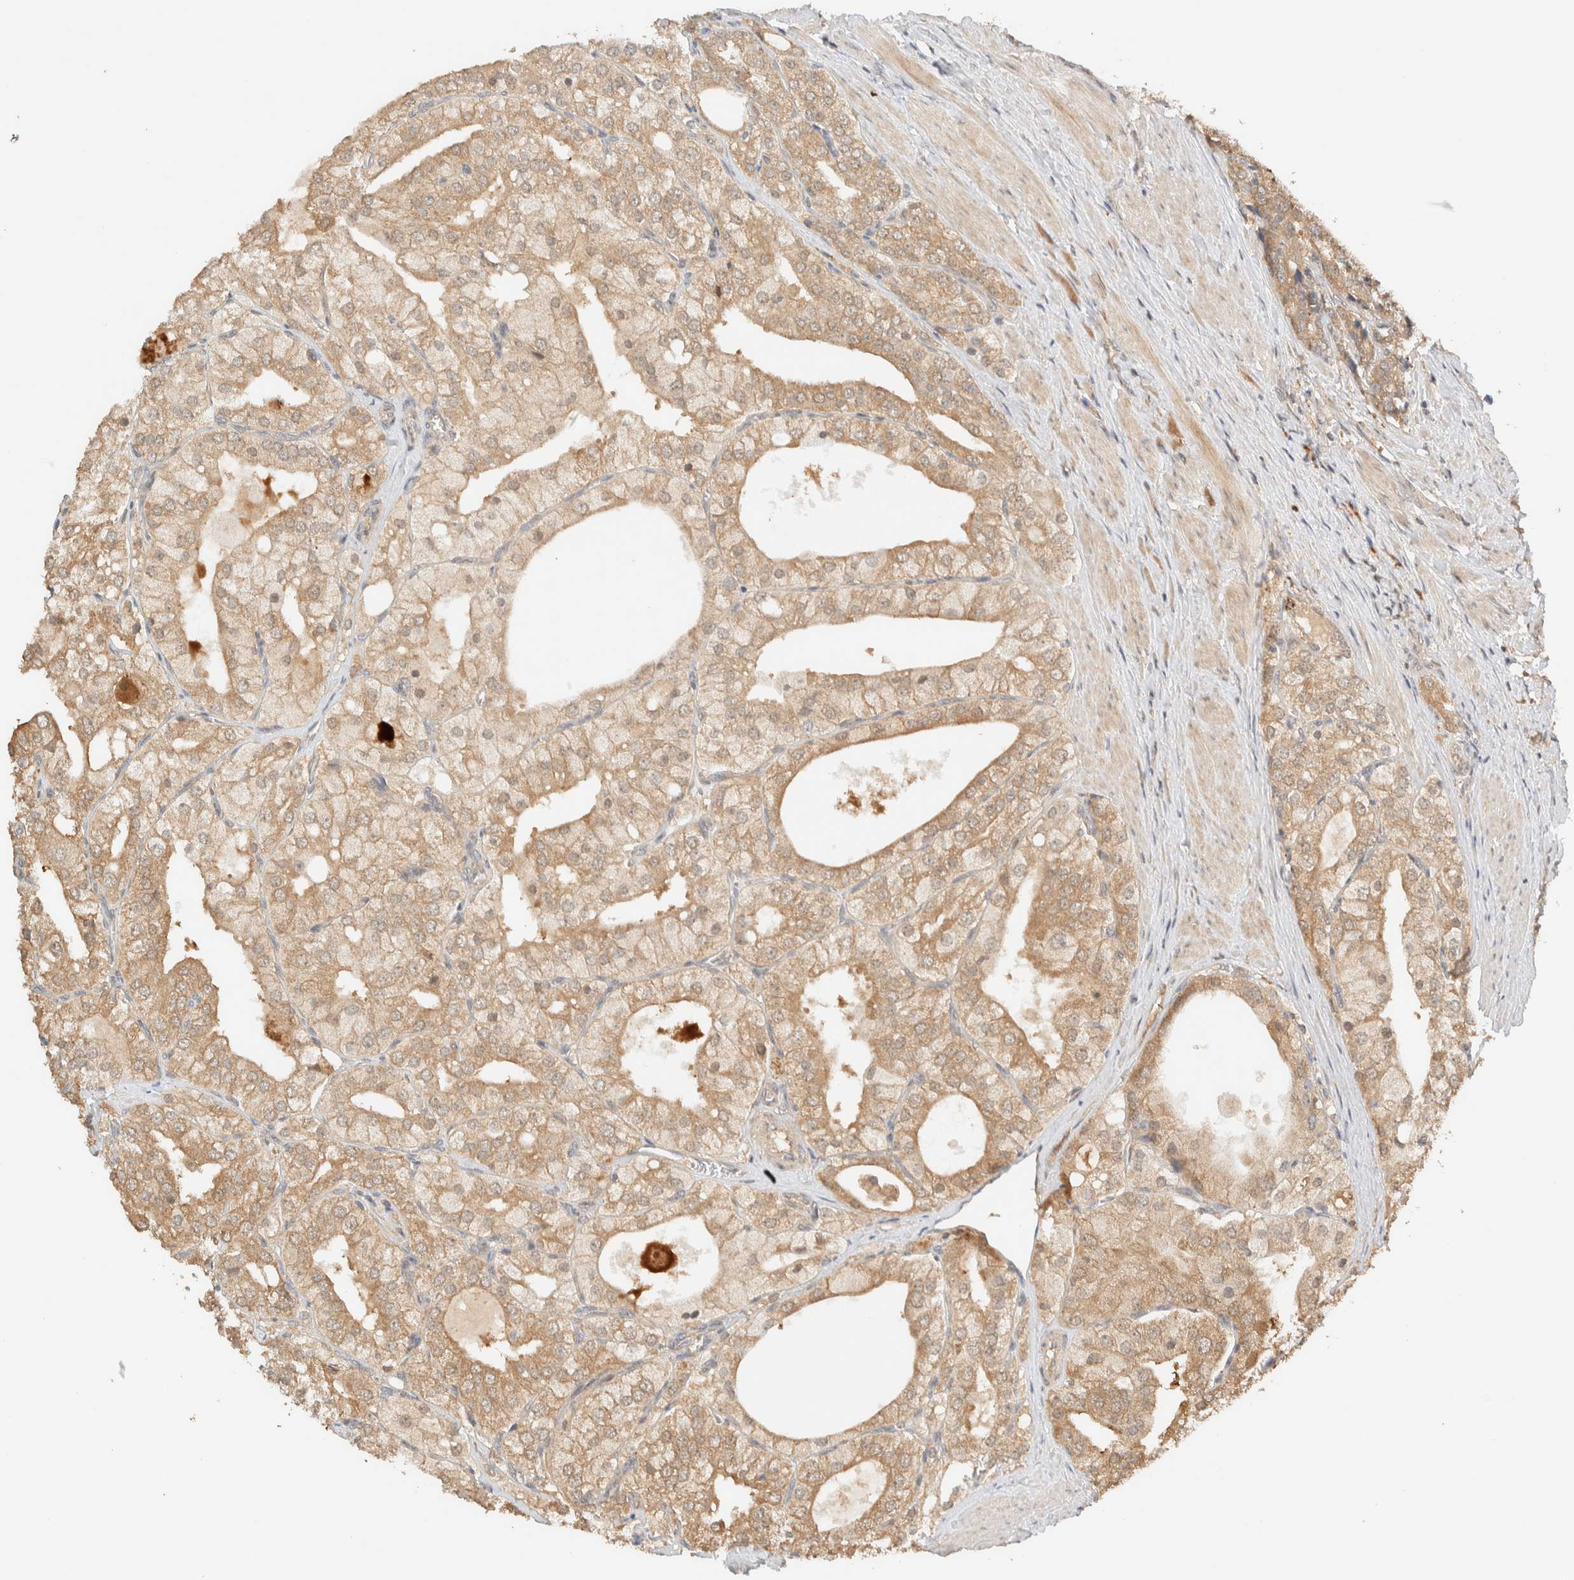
{"staining": {"intensity": "moderate", "quantity": ">75%", "location": "cytoplasmic/membranous"}, "tissue": "prostate cancer", "cell_type": "Tumor cells", "image_type": "cancer", "snomed": [{"axis": "morphology", "description": "Adenocarcinoma, High grade"}, {"axis": "topography", "description": "Prostate"}], "caption": "This photomicrograph exhibits immunohistochemistry staining of high-grade adenocarcinoma (prostate), with medium moderate cytoplasmic/membranous positivity in approximately >75% of tumor cells.", "gene": "ZBTB34", "patient": {"sex": "male", "age": 50}}